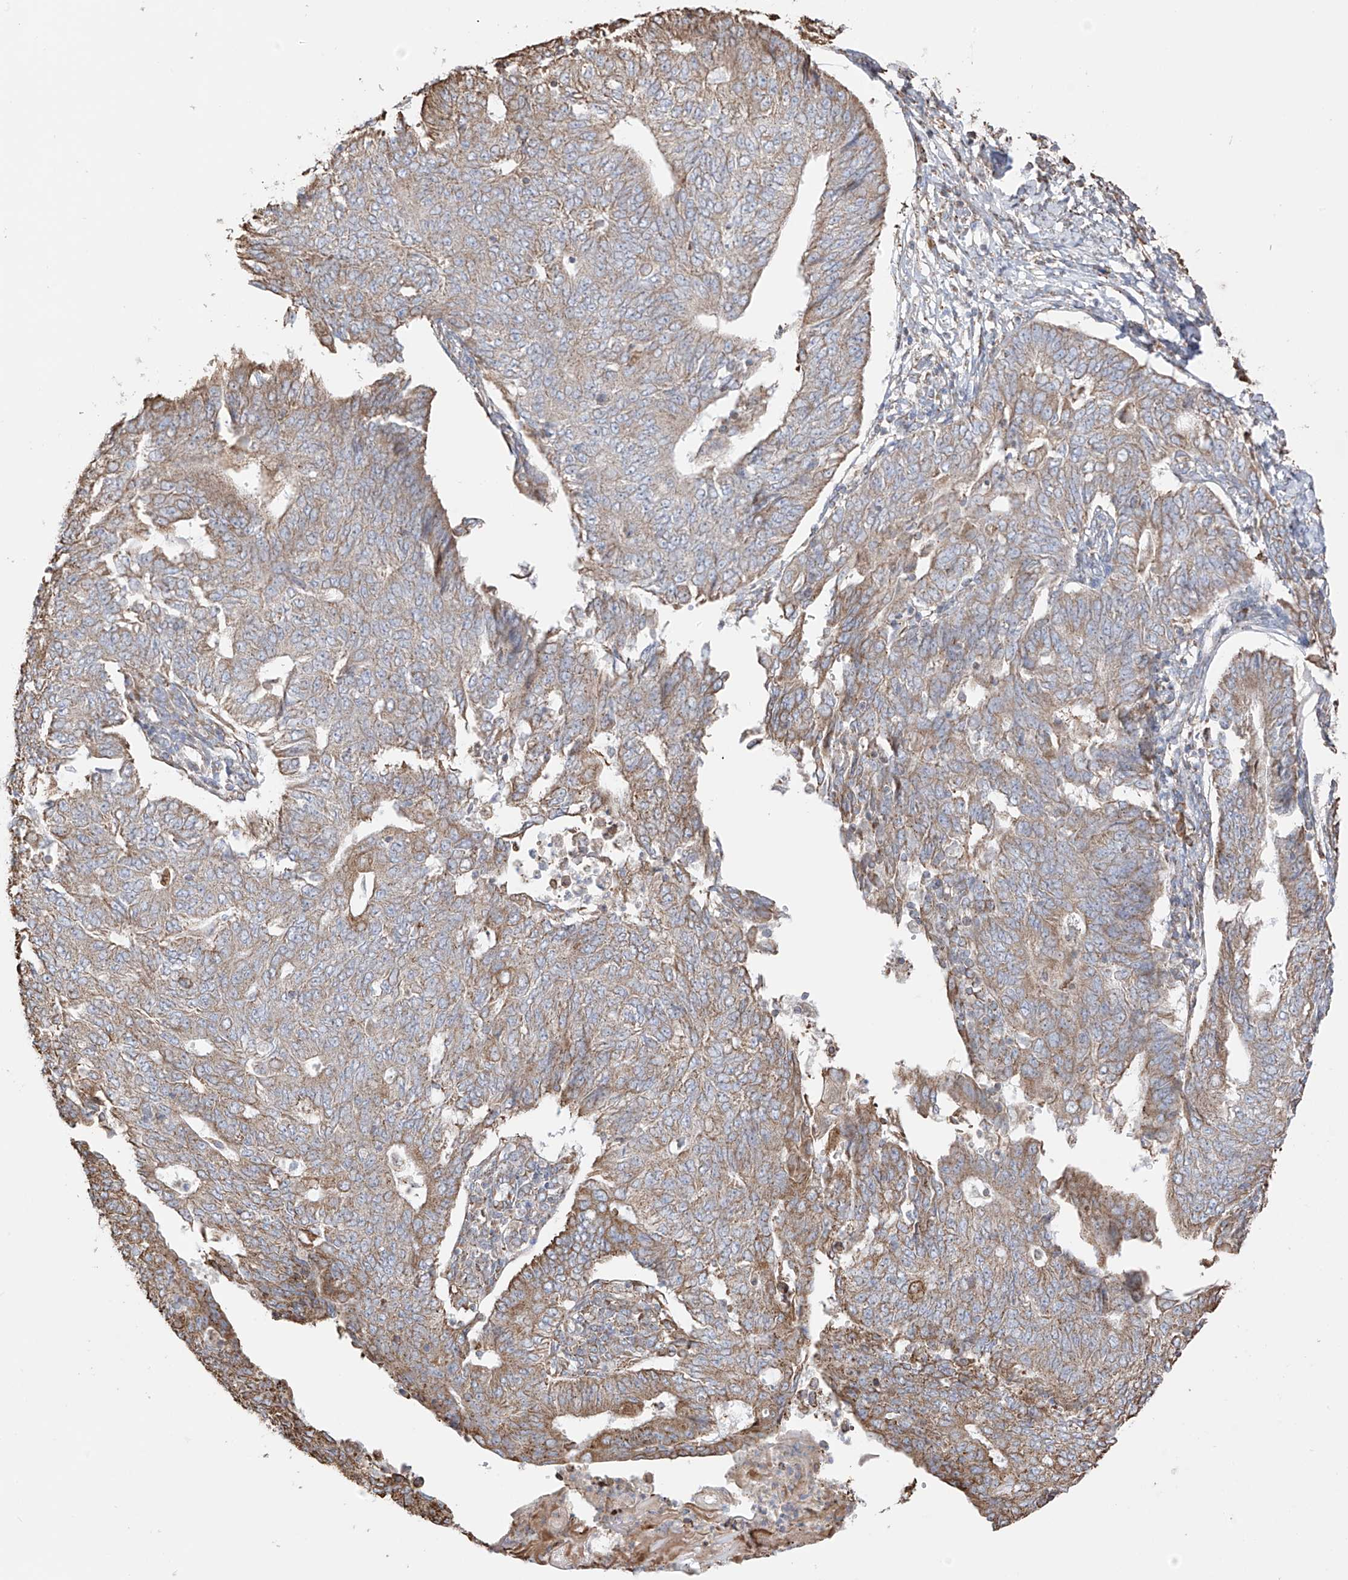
{"staining": {"intensity": "moderate", "quantity": ">75%", "location": "cytoplasmic/membranous"}, "tissue": "endometrial cancer", "cell_type": "Tumor cells", "image_type": "cancer", "snomed": [{"axis": "morphology", "description": "Adenocarcinoma, NOS"}, {"axis": "topography", "description": "Endometrium"}], "caption": "Protein expression analysis of human endometrial cancer reveals moderate cytoplasmic/membranous expression in approximately >75% of tumor cells.", "gene": "XKR3", "patient": {"sex": "female", "age": 32}}